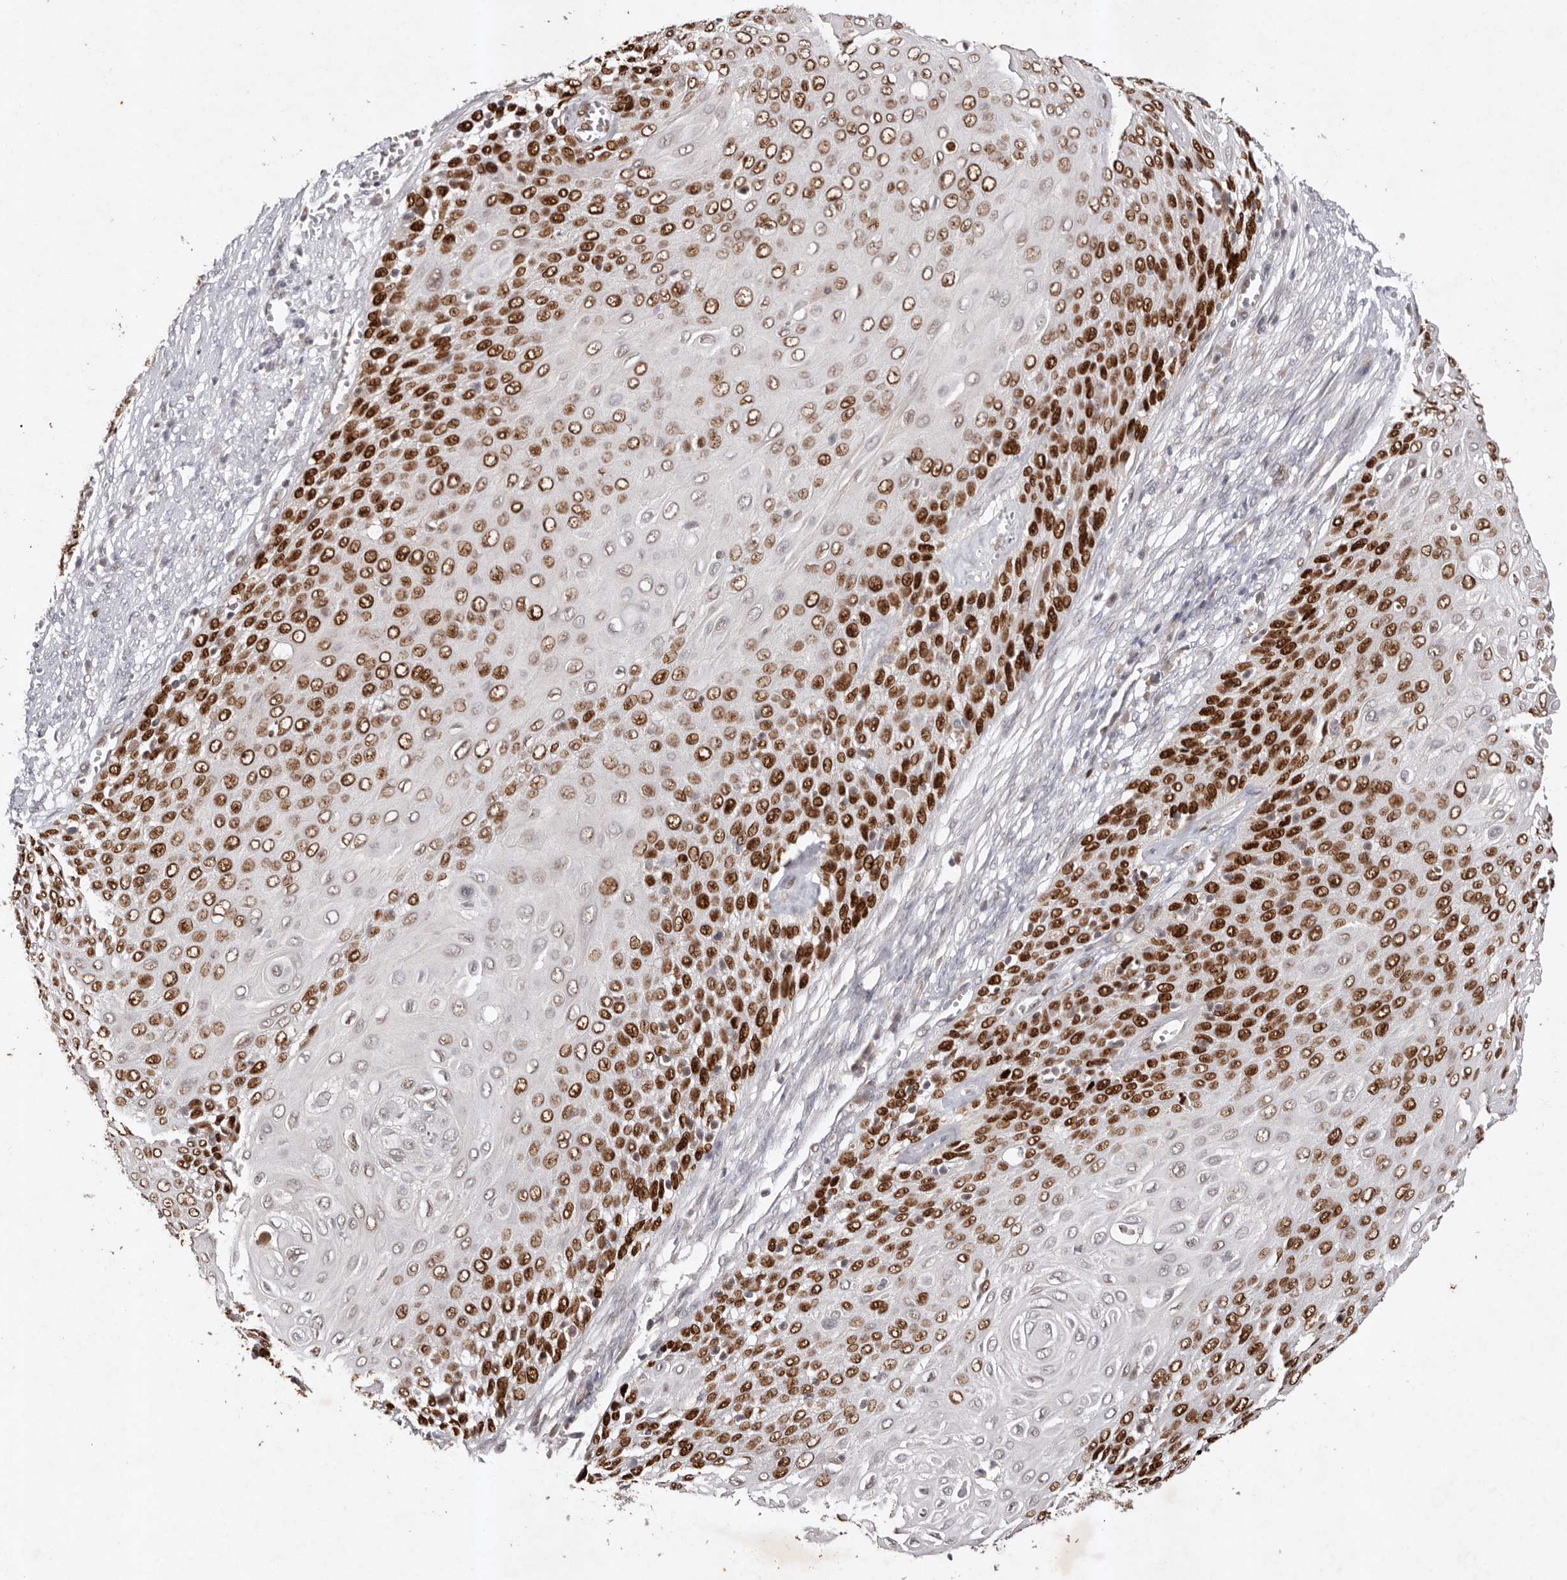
{"staining": {"intensity": "strong", "quantity": ">75%", "location": "nuclear"}, "tissue": "cervical cancer", "cell_type": "Tumor cells", "image_type": "cancer", "snomed": [{"axis": "morphology", "description": "Squamous cell carcinoma, NOS"}, {"axis": "topography", "description": "Cervix"}], "caption": "Immunohistochemical staining of human cervical squamous cell carcinoma exhibits high levels of strong nuclear protein positivity in about >75% of tumor cells.", "gene": "KLF7", "patient": {"sex": "female", "age": 39}}